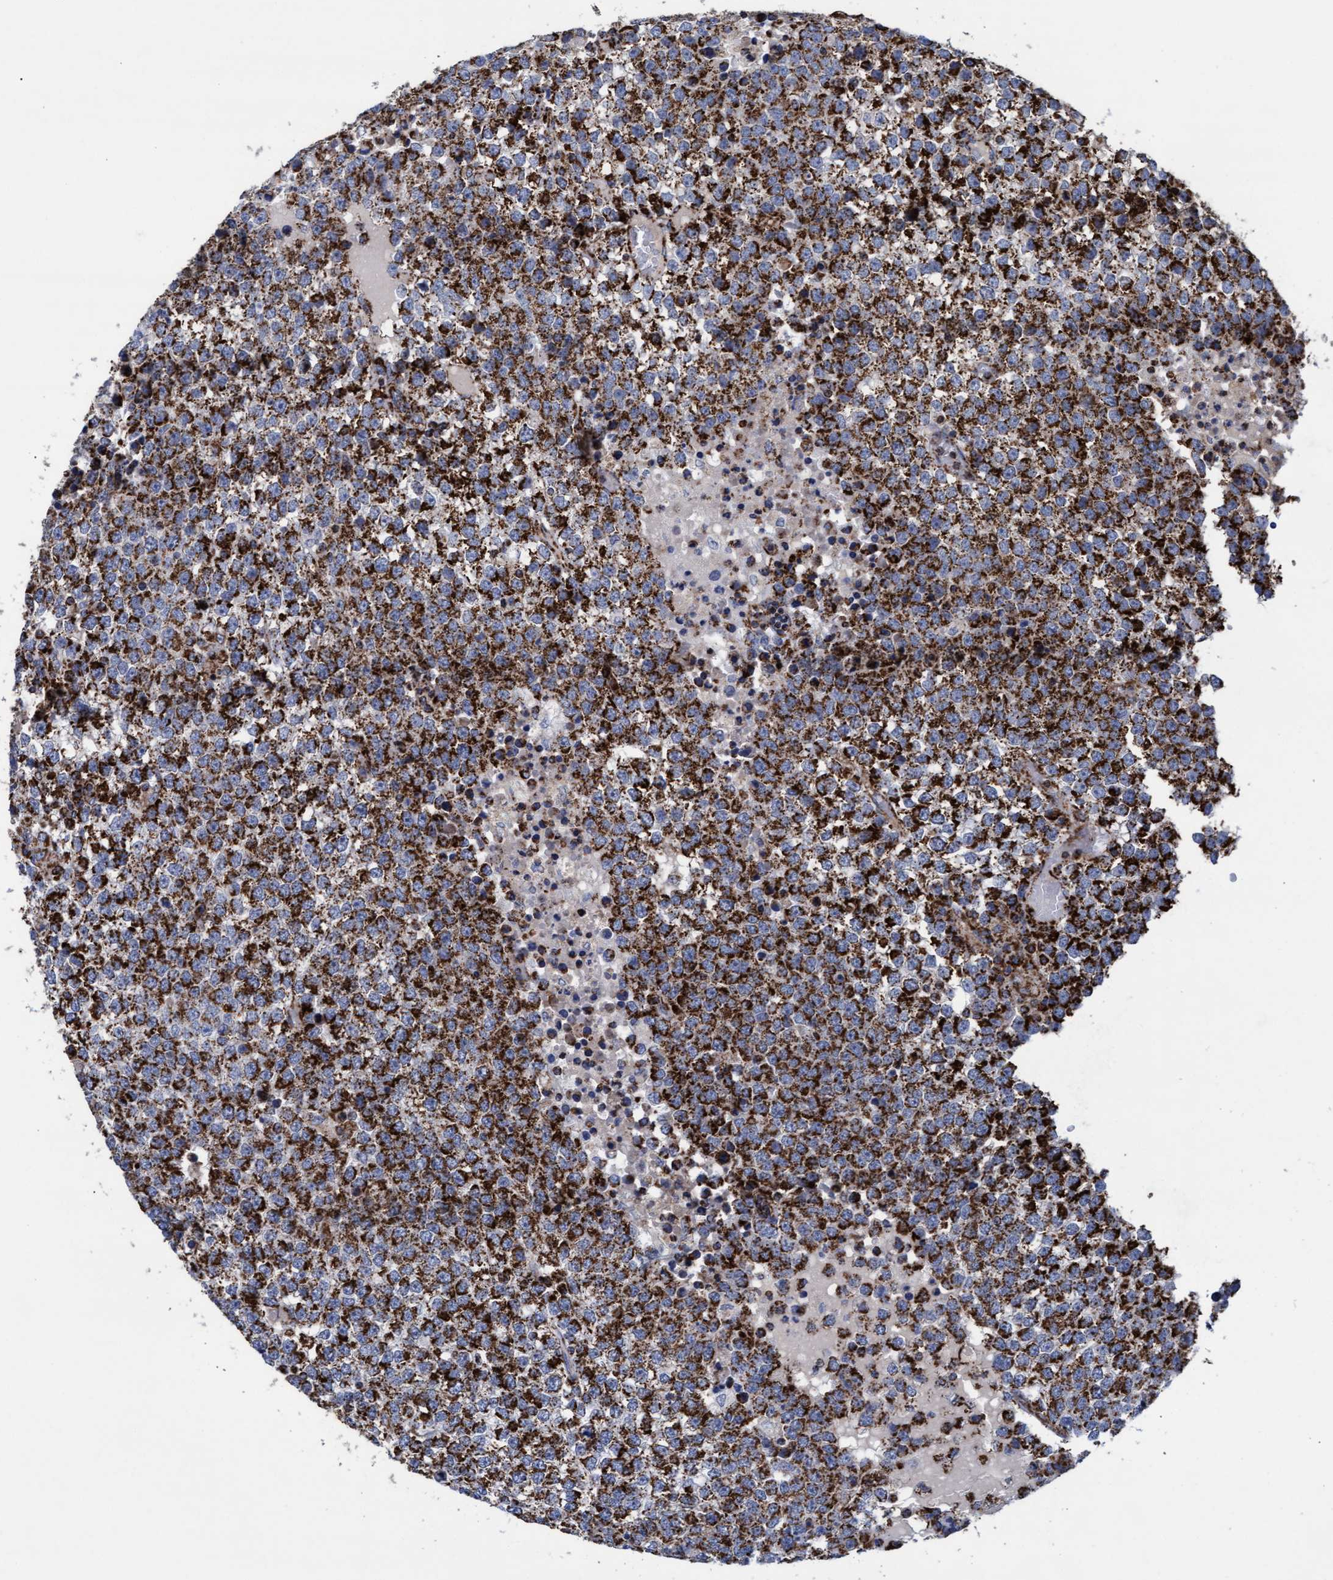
{"staining": {"intensity": "strong", "quantity": ">75%", "location": "cytoplasmic/membranous"}, "tissue": "testis cancer", "cell_type": "Tumor cells", "image_type": "cancer", "snomed": [{"axis": "morphology", "description": "Seminoma, NOS"}, {"axis": "topography", "description": "Testis"}], "caption": "A high-resolution photomicrograph shows immunohistochemistry (IHC) staining of testis seminoma, which displays strong cytoplasmic/membranous expression in approximately >75% of tumor cells.", "gene": "MRPL38", "patient": {"sex": "male", "age": 65}}